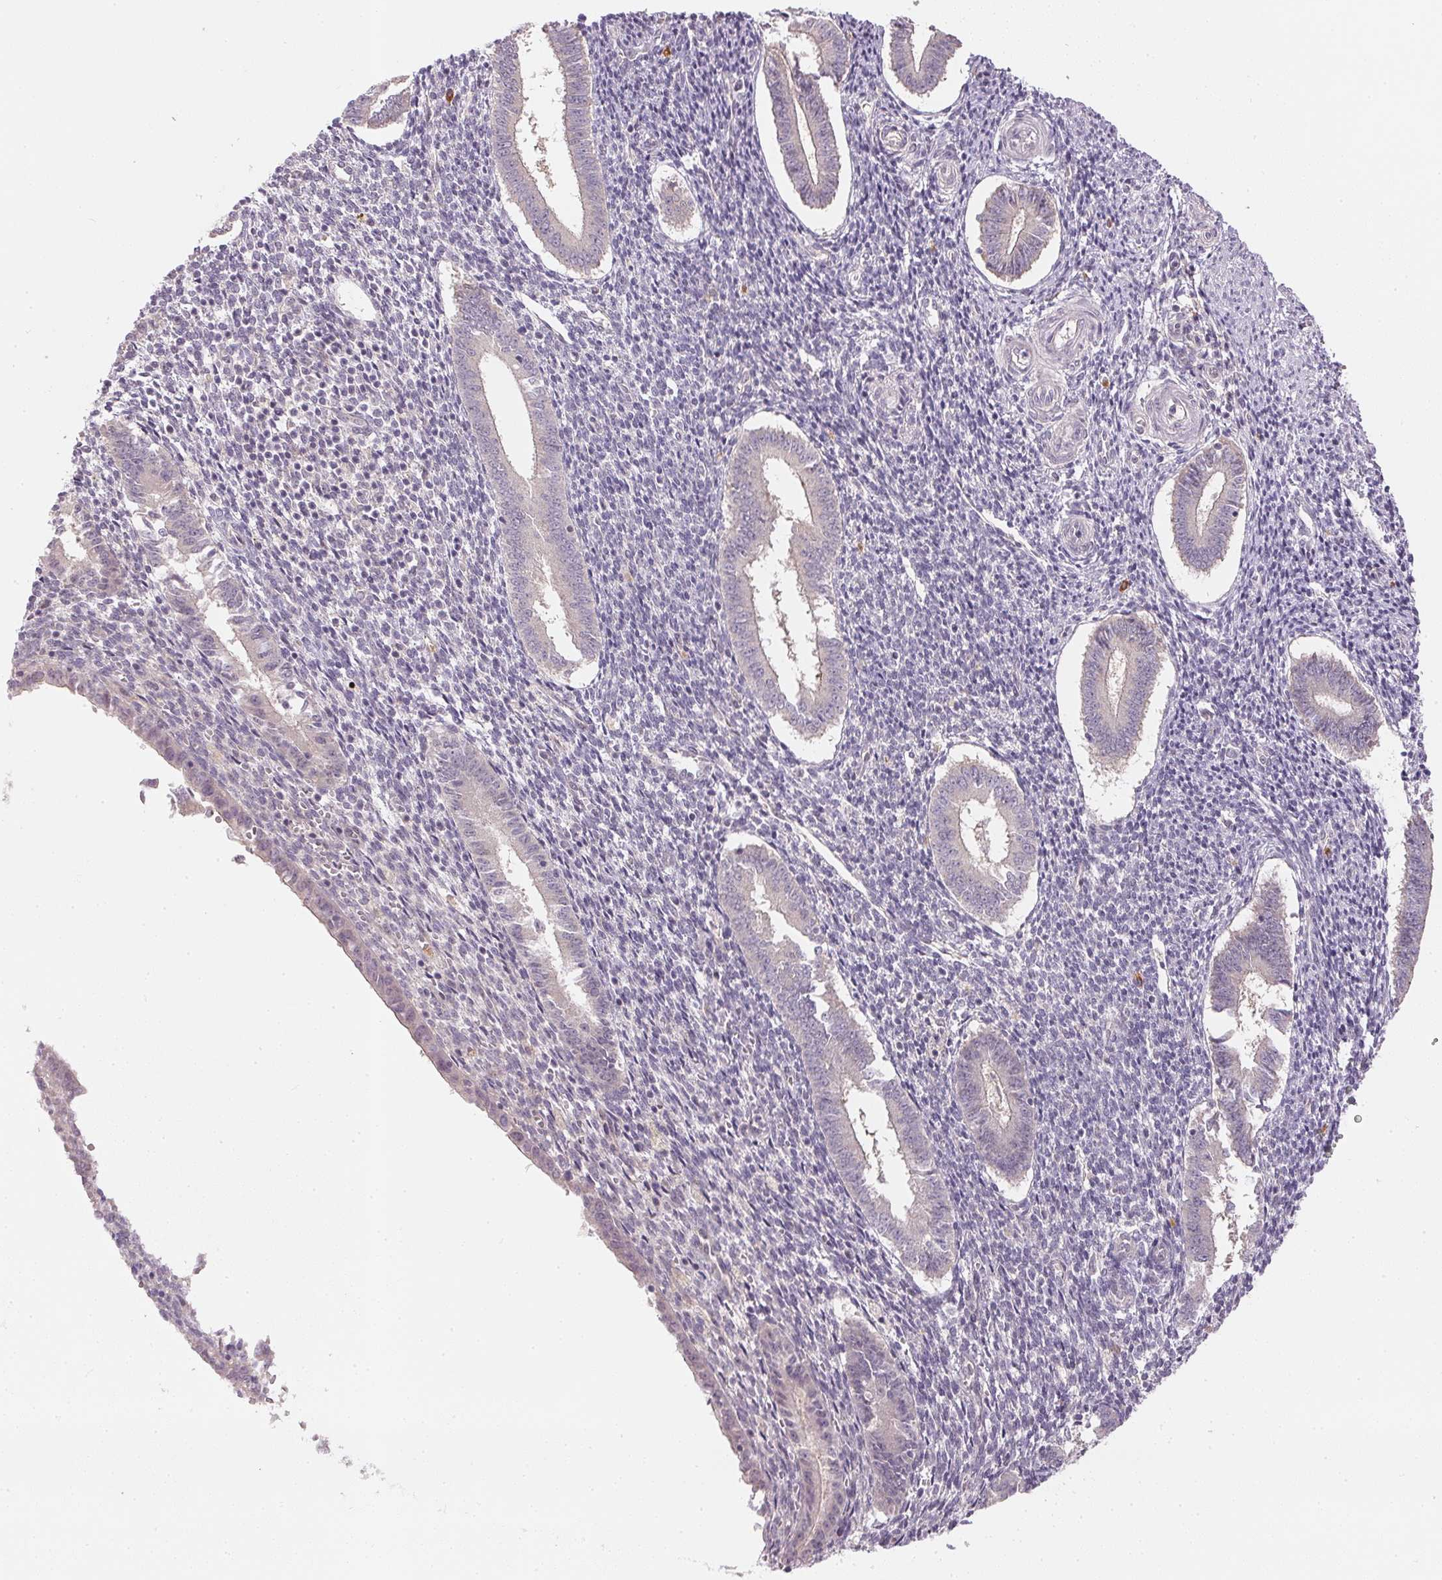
{"staining": {"intensity": "negative", "quantity": "none", "location": "none"}, "tissue": "endometrium", "cell_type": "Cells in endometrial stroma", "image_type": "normal", "snomed": [{"axis": "morphology", "description": "Normal tissue, NOS"}, {"axis": "topography", "description": "Endometrium"}], "caption": "A micrograph of endometrium stained for a protein reveals no brown staining in cells in endometrial stroma. (DAB IHC with hematoxylin counter stain).", "gene": "TTC23L", "patient": {"sex": "female", "age": 25}}